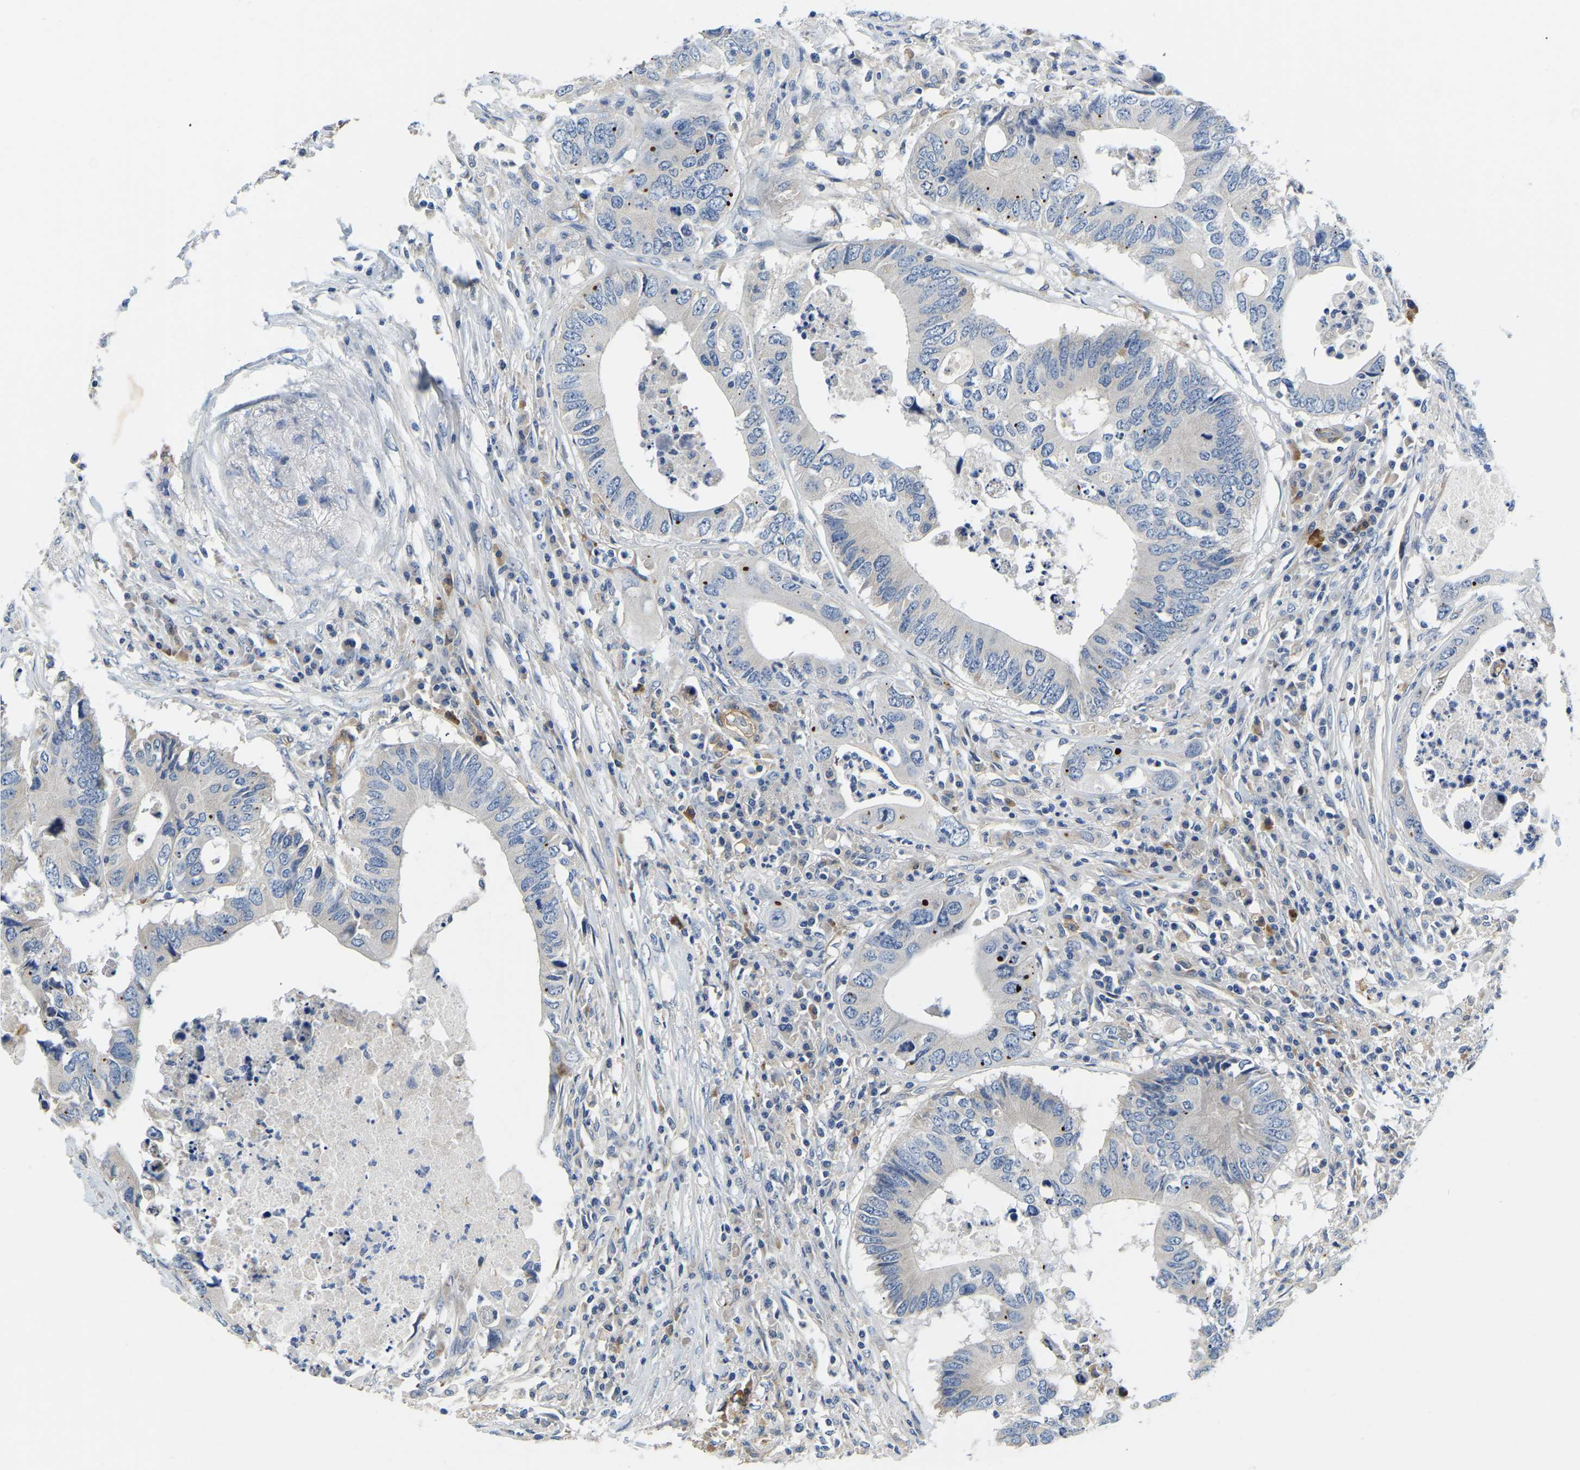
{"staining": {"intensity": "negative", "quantity": "none", "location": "none"}, "tissue": "colorectal cancer", "cell_type": "Tumor cells", "image_type": "cancer", "snomed": [{"axis": "morphology", "description": "Adenocarcinoma, NOS"}, {"axis": "topography", "description": "Colon"}], "caption": "Tumor cells show no significant staining in colorectal cancer. (Brightfield microscopy of DAB (3,3'-diaminobenzidine) immunohistochemistry at high magnification).", "gene": "LIAS", "patient": {"sex": "male", "age": 71}}